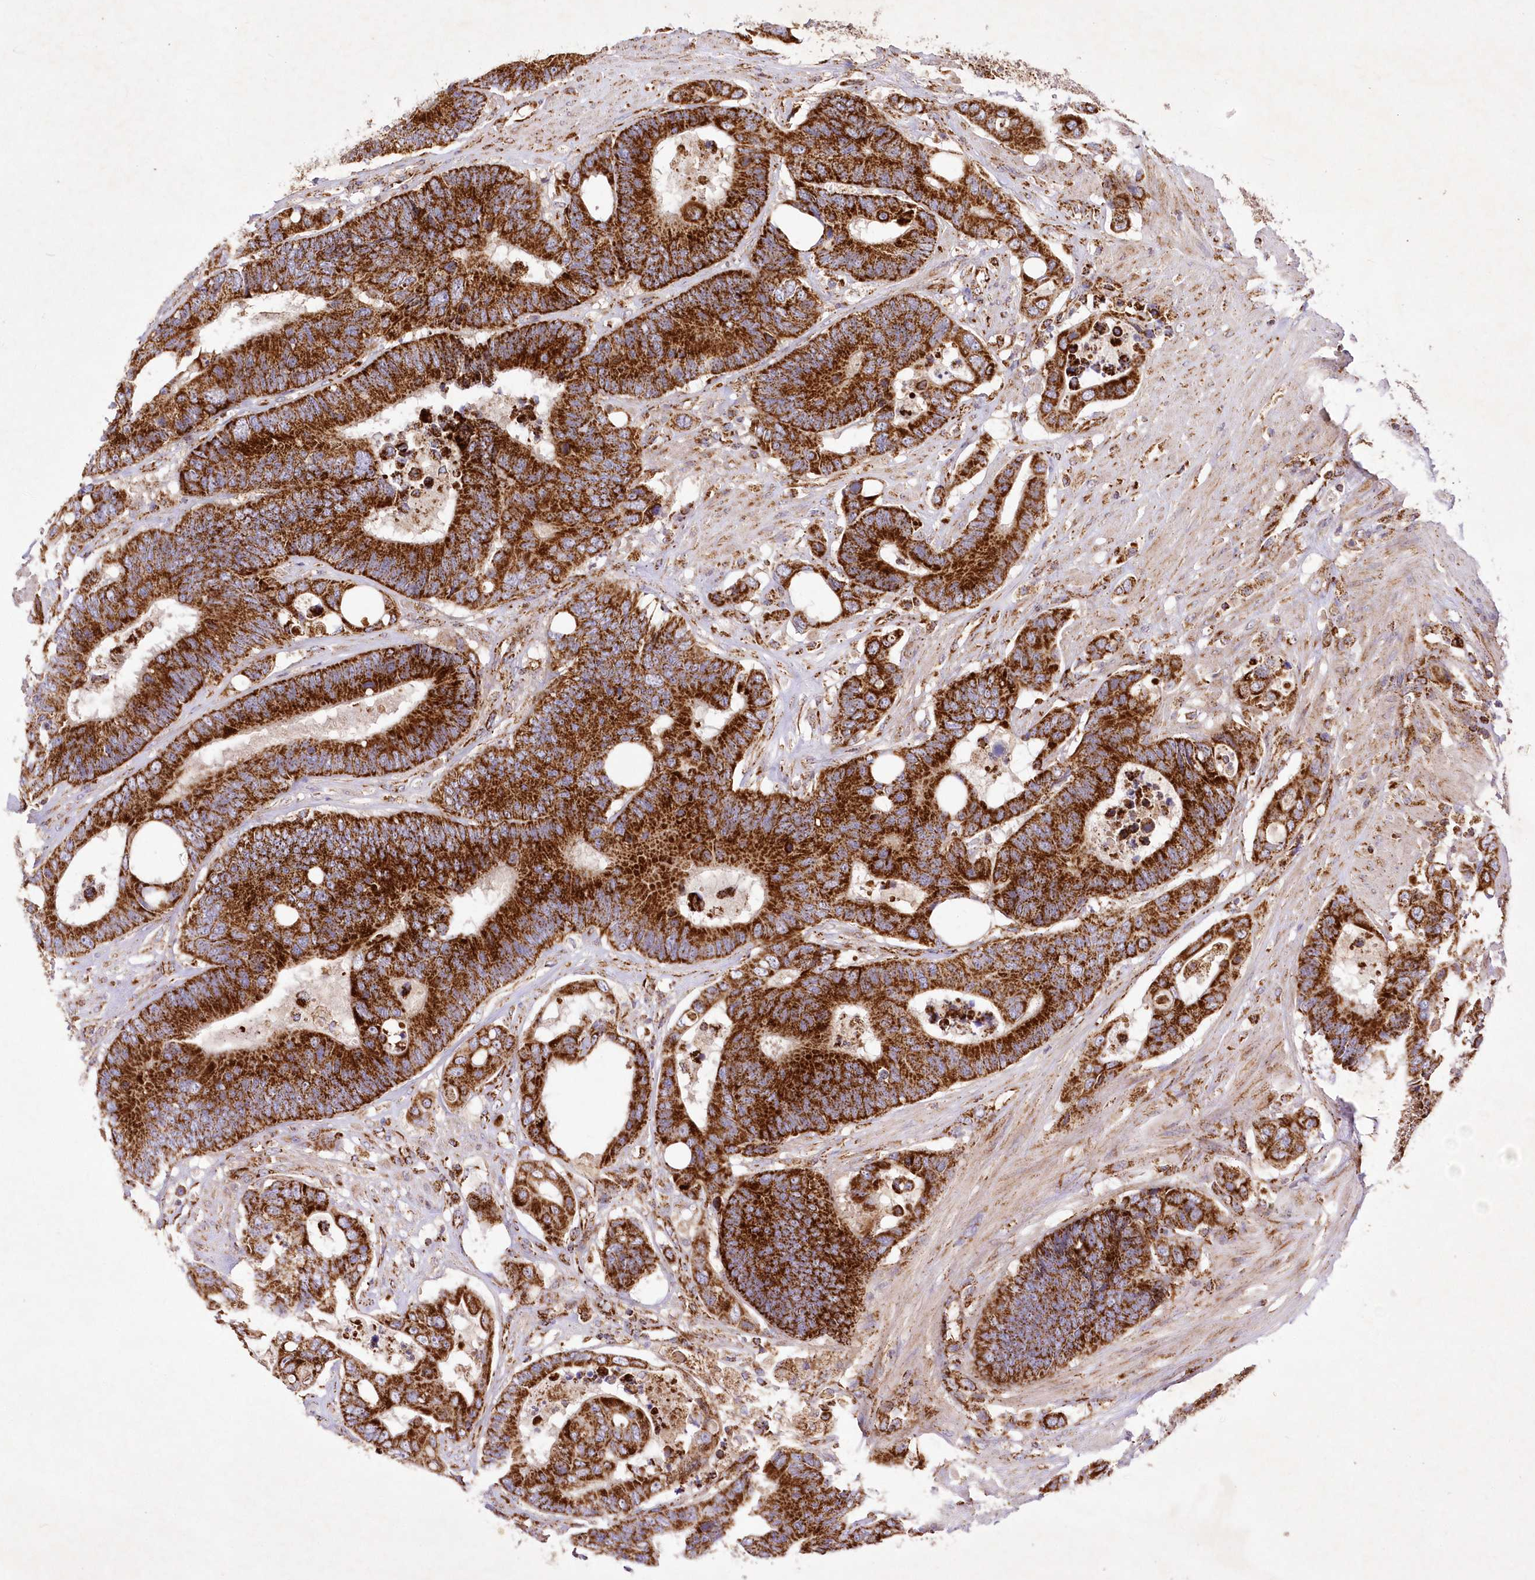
{"staining": {"intensity": "strong", "quantity": ">75%", "location": "cytoplasmic/membranous"}, "tissue": "colorectal cancer", "cell_type": "Tumor cells", "image_type": "cancer", "snomed": [{"axis": "morphology", "description": "Adenocarcinoma, NOS"}, {"axis": "topography", "description": "Rectum"}], "caption": "Adenocarcinoma (colorectal) tissue demonstrates strong cytoplasmic/membranous expression in approximately >75% of tumor cells, visualized by immunohistochemistry.", "gene": "ASNSD1", "patient": {"sex": "male", "age": 55}}